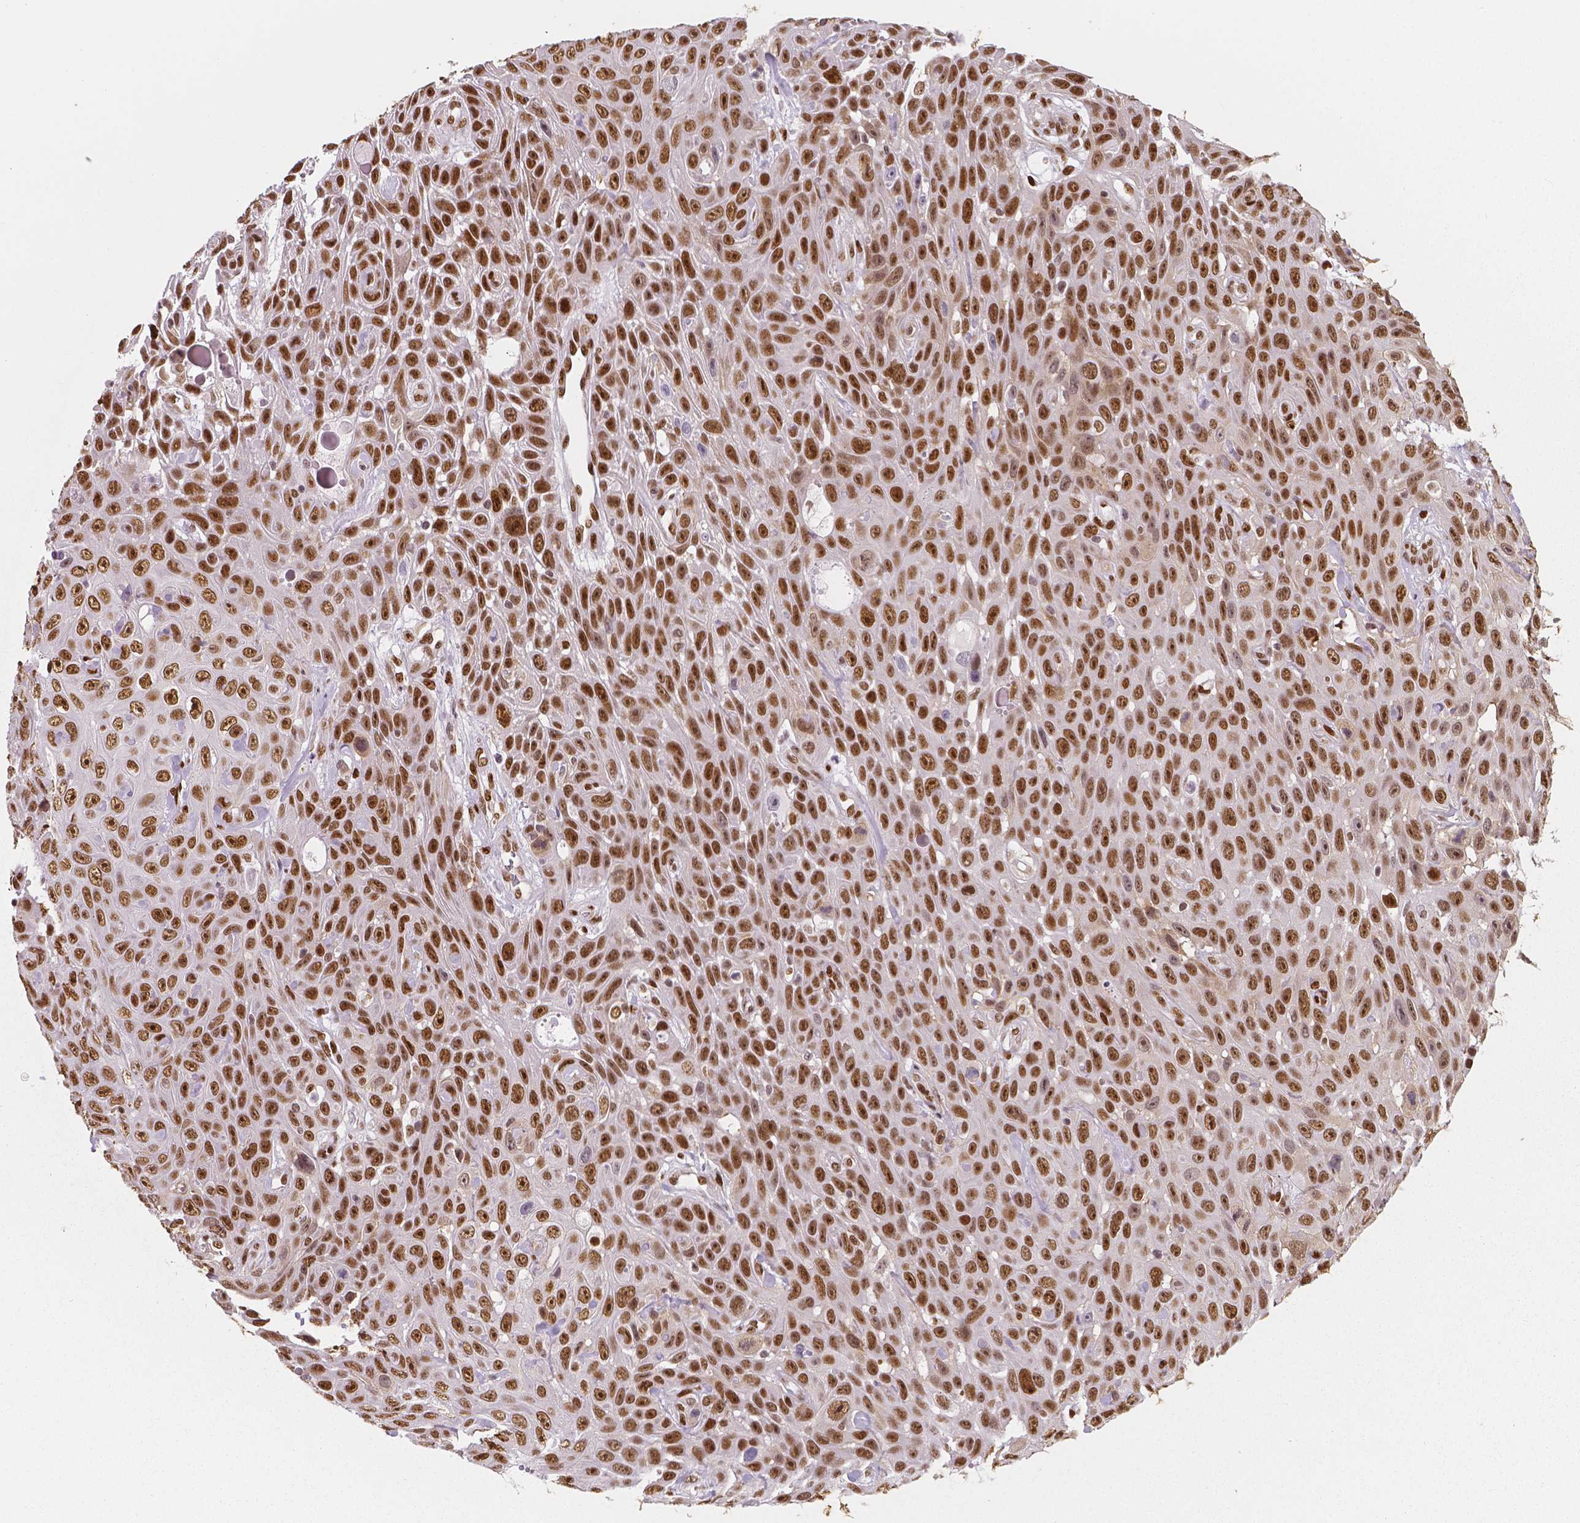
{"staining": {"intensity": "moderate", "quantity": ">75%", "location": "nuclear"}, "tissue": "skin cancer", "cell_type": "Tumor cells", "image_type": "cancer", "snomed": [{"axis": "morphology", "description": "Squamous cell carcinoma, NOS"}, {"axis": "topography", "description": "Skin"}], "caption": "Immunohistochemical staining of human skin cancer exhibits moderate nuclear protein staining in about >75% of tumor cells. (Stains: DAB in brown, nuclei in blue, Microscopy: brightfield microscopy at high magnification).", "gene": "NUCKS1", "patient": {"sex": "male", "age": 82}}